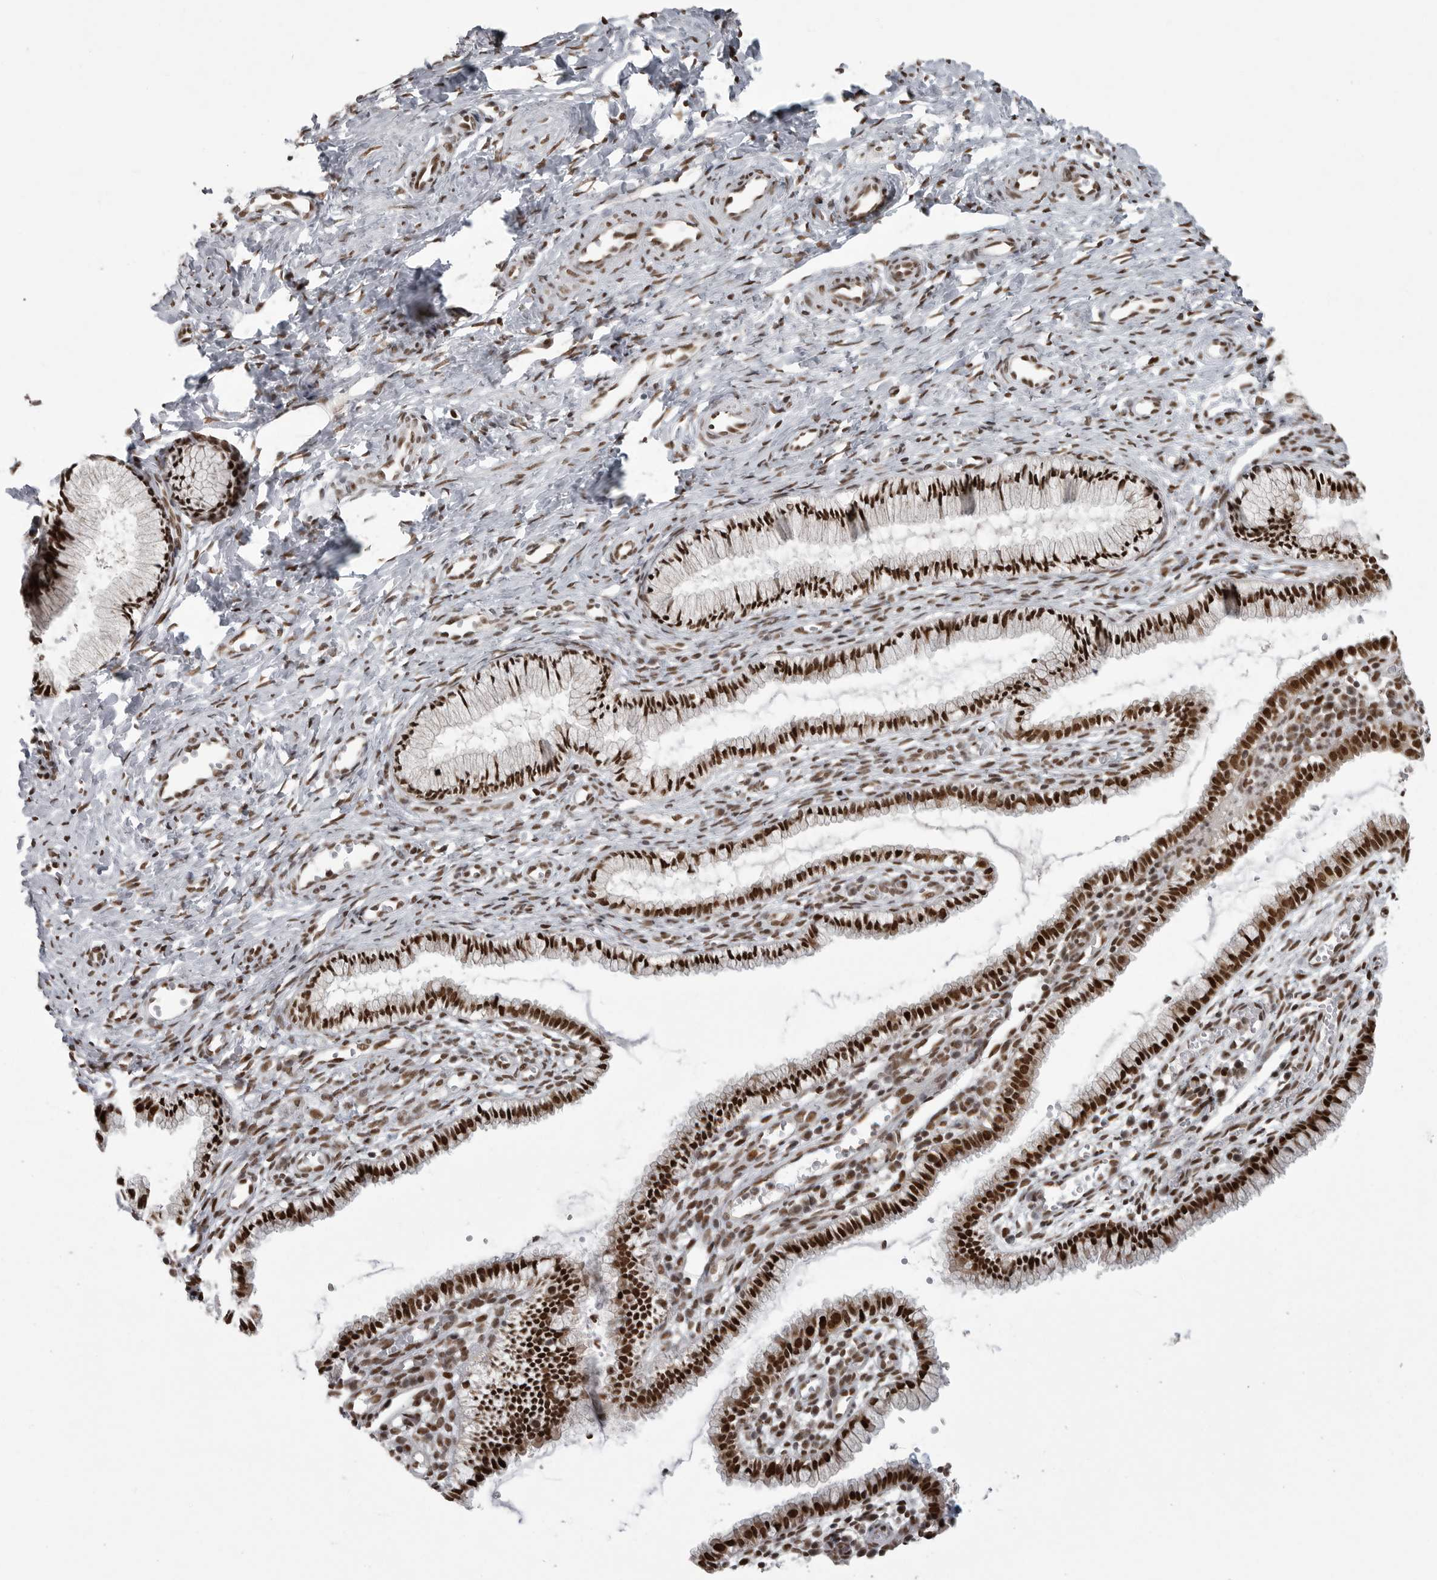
{"staining": {"intensity": "strong", "quantity": ">75%", "location": "nuclear"}, "tissue": "cervix", "cell_type": "Glandular cells", "image_type": "normal", "snomed": [{"axis": "morphology", "description": "Normal tissue, NOS"}, {"axis": "topography", "description": "Cervix"}], "caption": "IHC histopathology image of normal human cervix stained for a protein (brown), which reveals high levels of strong nuclear expression in about >75% of glandular cells.", "gene": "YAF2", "patient": {"sex": "female", "age": 27}}